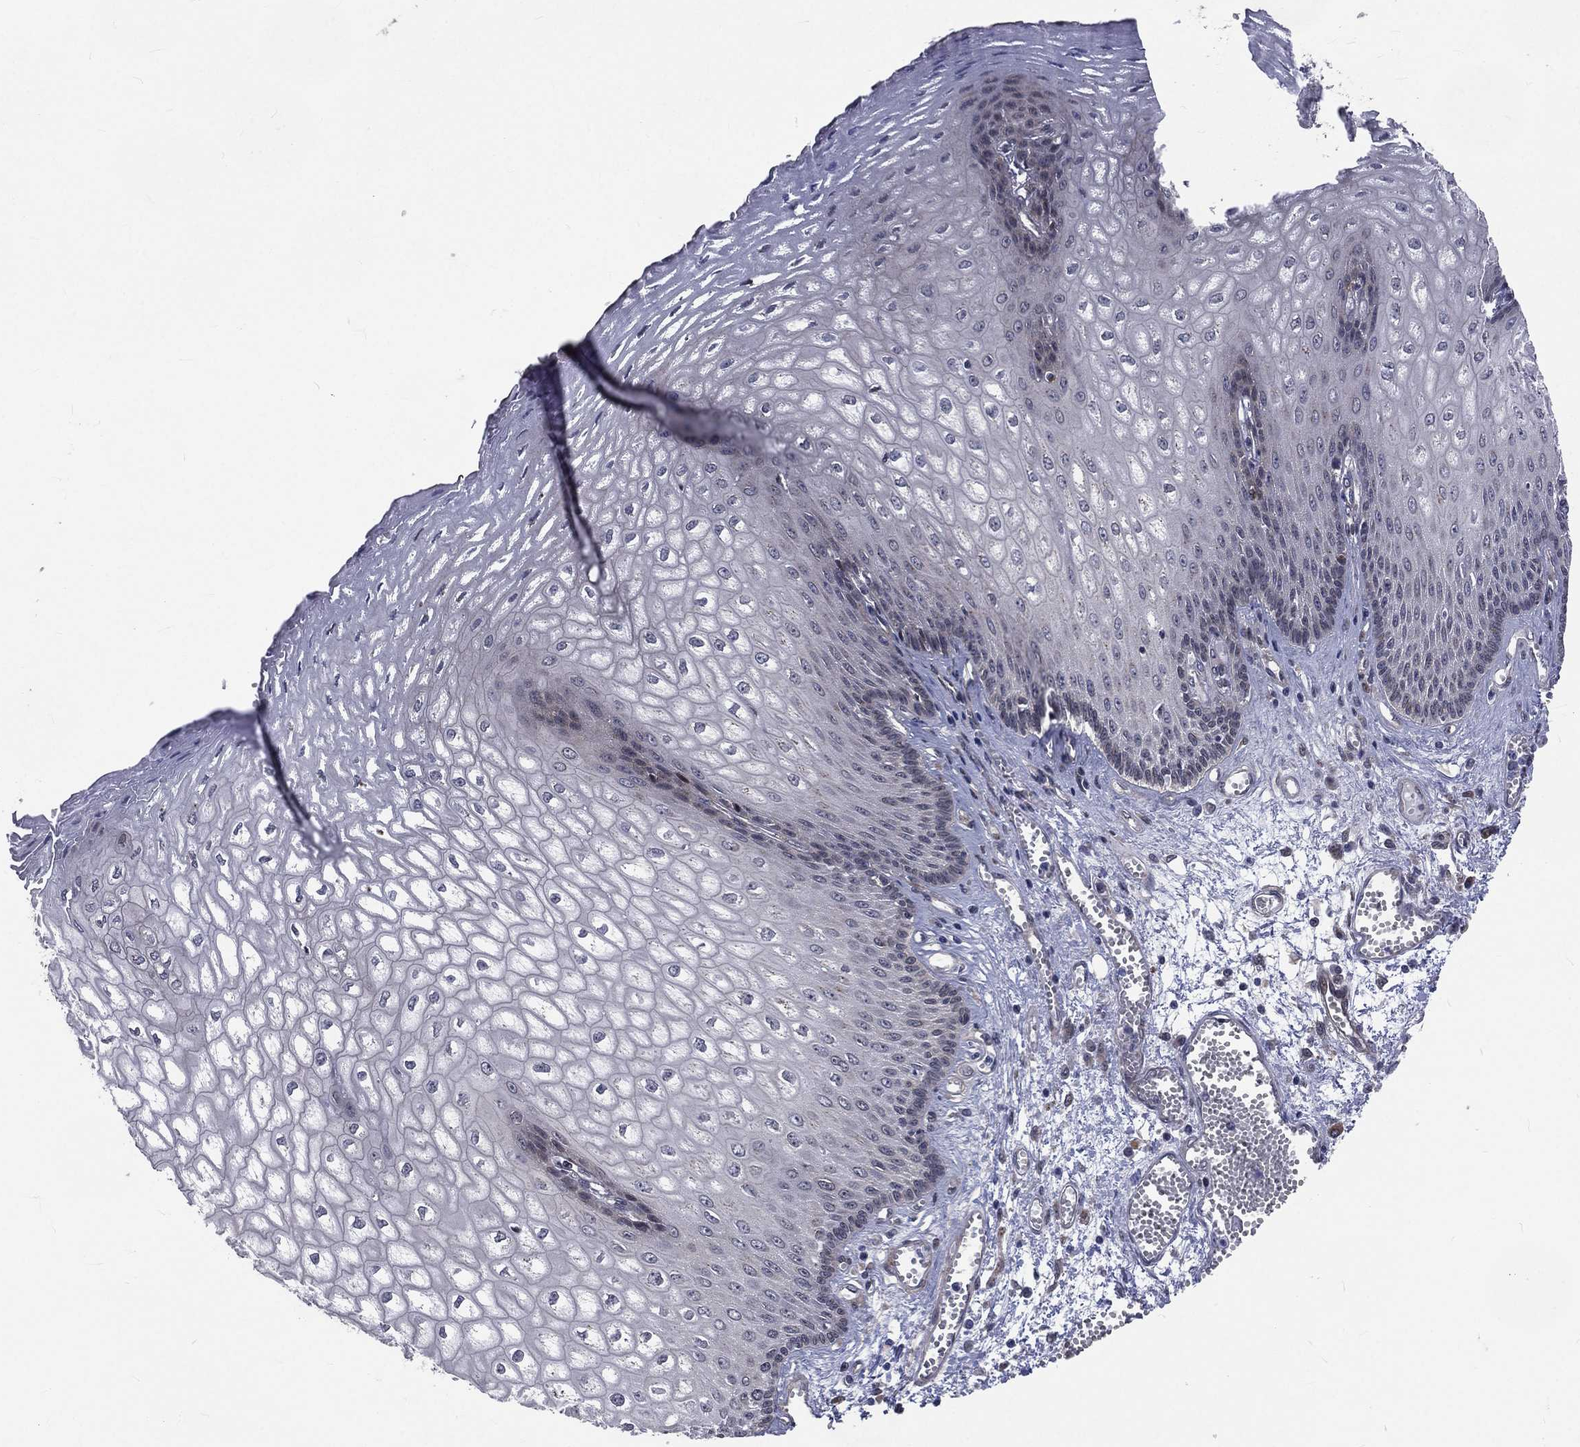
{"staining": {"intensity": "moderate", "quantity": "<25%", "location": "cytoplasmic/membranous"}, "tissue": "esophagus", "cell_type": "Squamous epithelial cells", "image_type": "normal", "snomed": [{"axis": "morphology", "description": "Normal tissue, NOS"}, {"axis": "topography", "description": "Esophagus"}], "caption": "Protein expression analysis of benign human esophagus reveals moderate cytoplasmic/membranous positivity in approximately <25% of squamous epithelial cells. The staining was performed using DAB, with brown indicating positive protein expression. Nuclei are stained blue with hematoxylin.", "gene": "ARL3", "patient": {"sex": "male", "age": 58}}